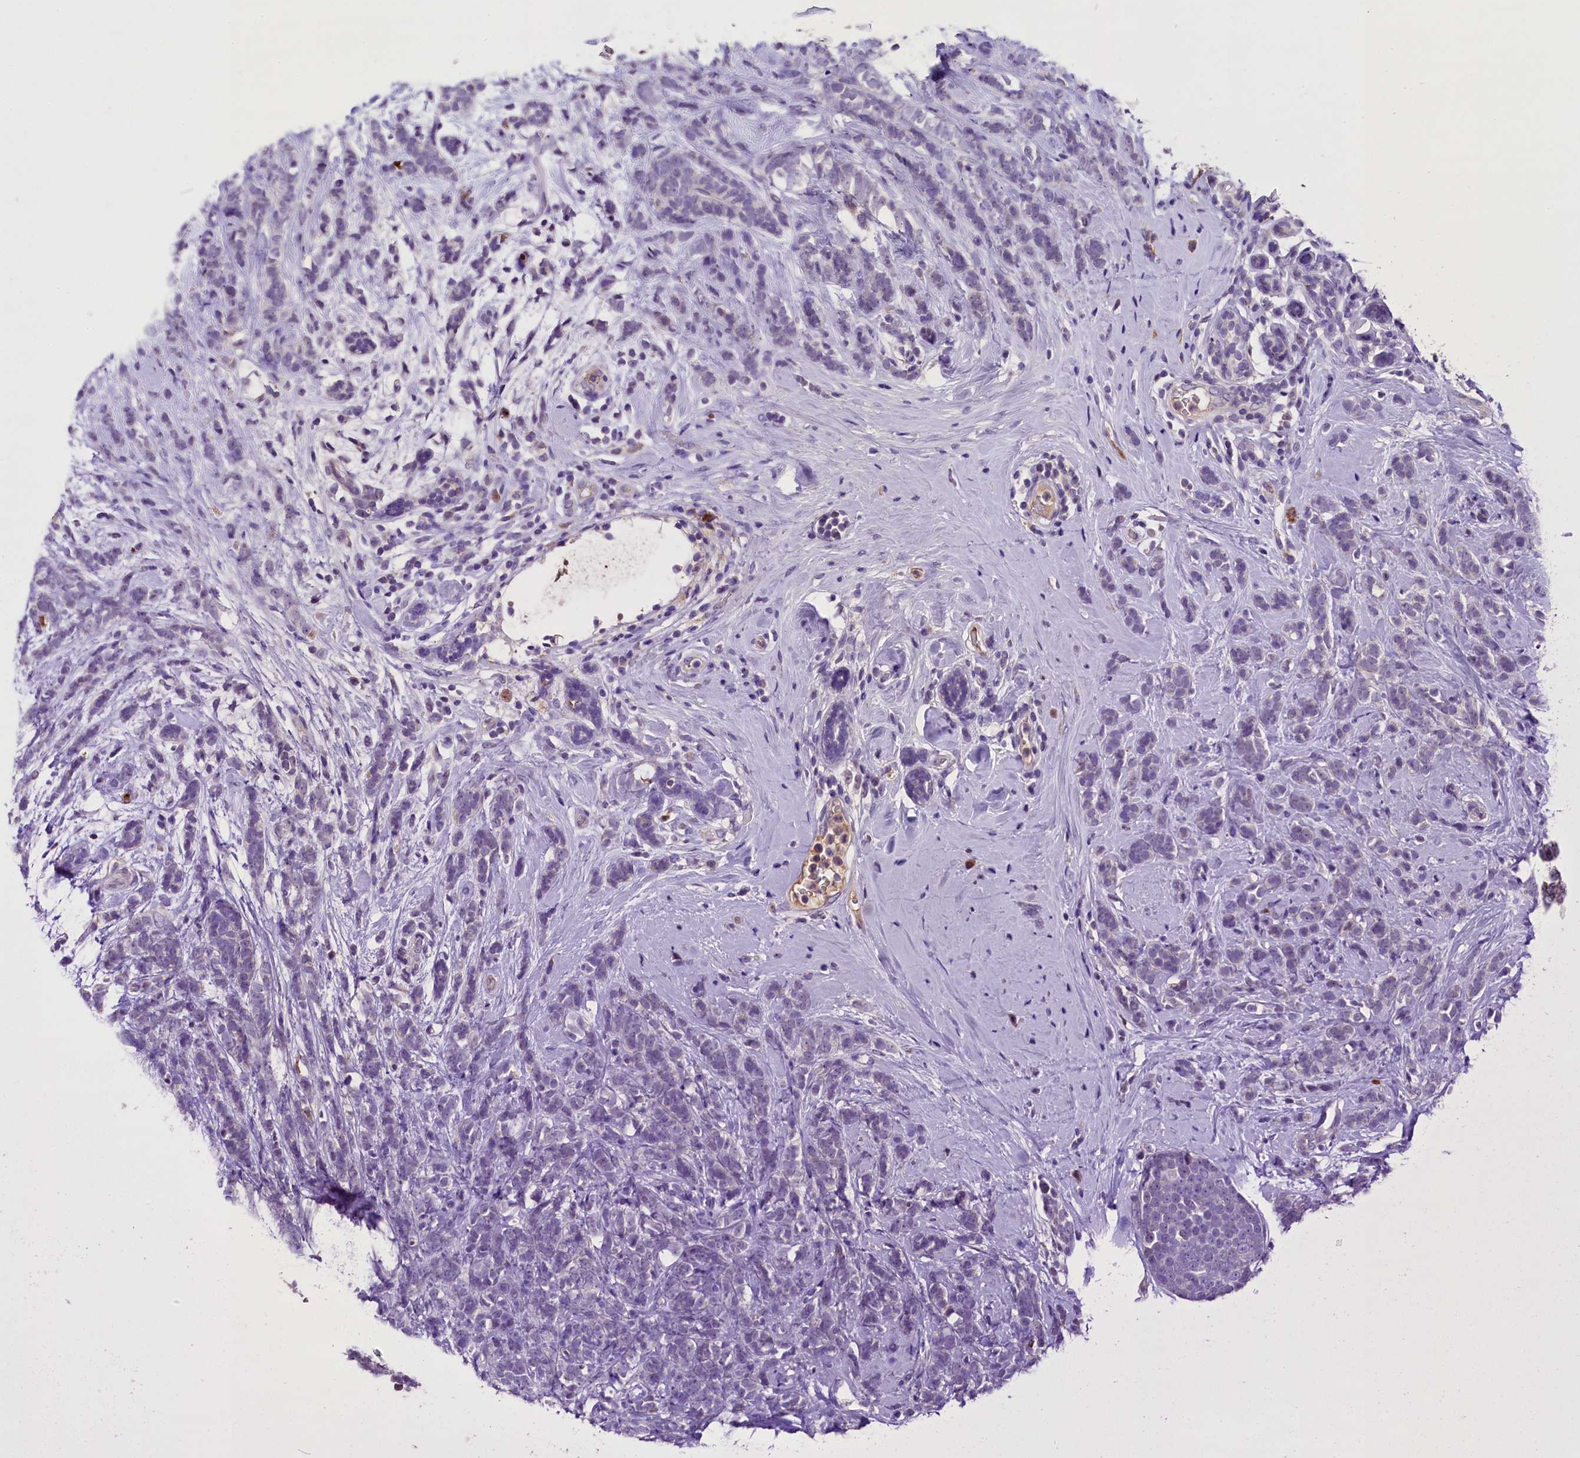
{"staining": {"intensity": "negative", "quantity": "none", "location": "none"}, "tissue": "breast cancer", "cell_type": "Tumor cells", "image_type": "cancer", "snomed": [{"axis": "morphology", "description": "Duct carcinoma"}, {"axis": "topography", "description": "Breast"}], "caption": "Breast cancer (intraductal carcinoma) was stained to show a protein in brown. There is no significant positivity in tumor cells.", "gene": "MEX3B", "patient": {"sex": "female", "age": 75}}